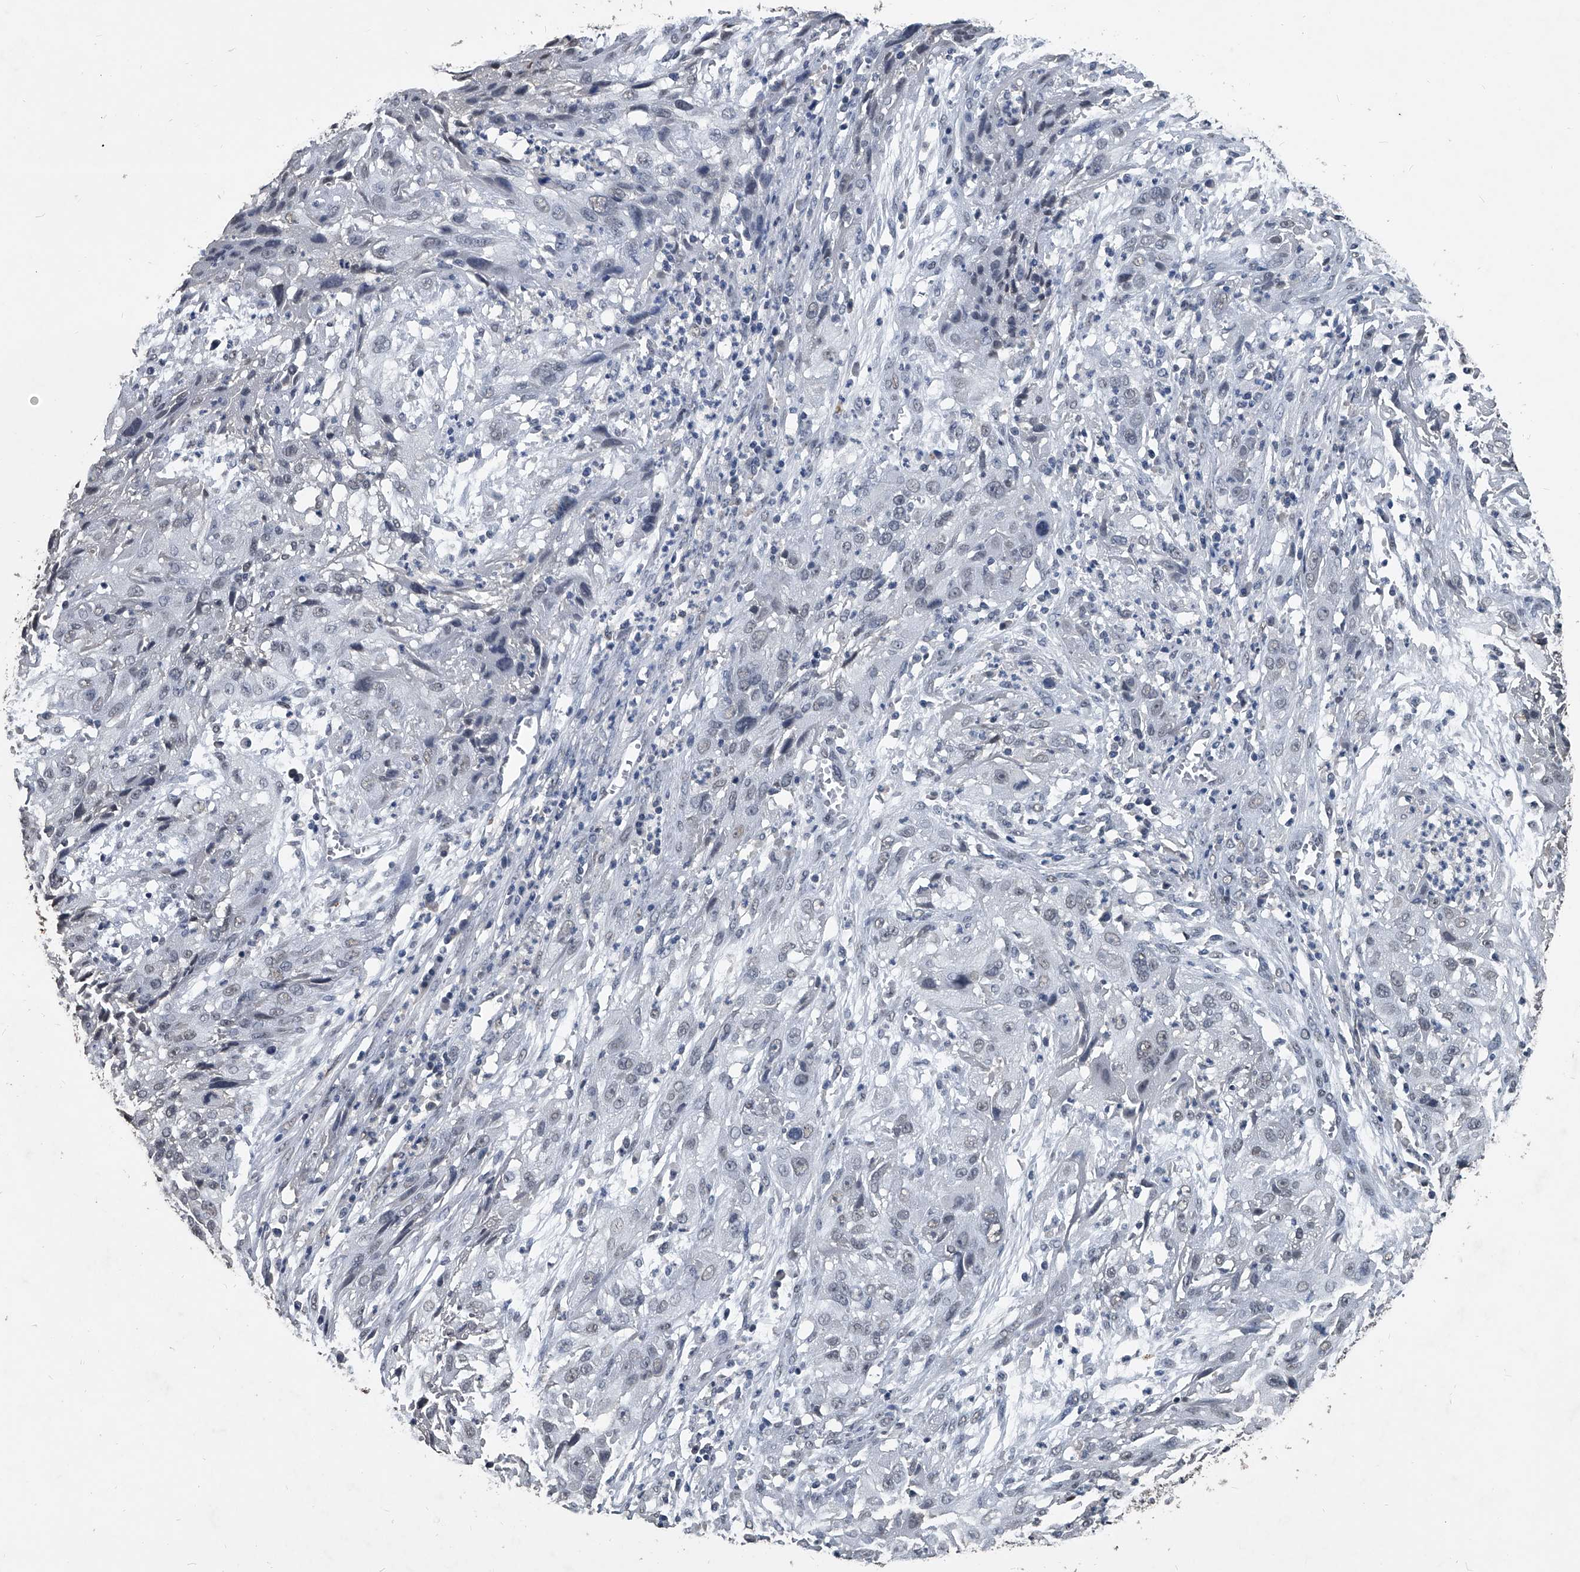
{"staining": {"intensity": "negative", "quantity": "none", "location": "none"}, "tissue": "cervical cancer", "cell_type": "Tumor cells", "image_type": "cancer", "snomed": [{"axis": "morphology", "description": "Squamous cell carcinoma, NOS"}, {"axis": "topography", "description": "Cervix"}], "caption": "Tumor cells show no significant protein expression in cervical squamous cell carcinoma. (Stains: DAB (3,3'-diaminobenzidine) IHC with hematoxylin counter stain, Microscopy: brightfield microscopy at high magnification).", "gene": "MATR3", "patient": {"sex": "female", "age": 32}}